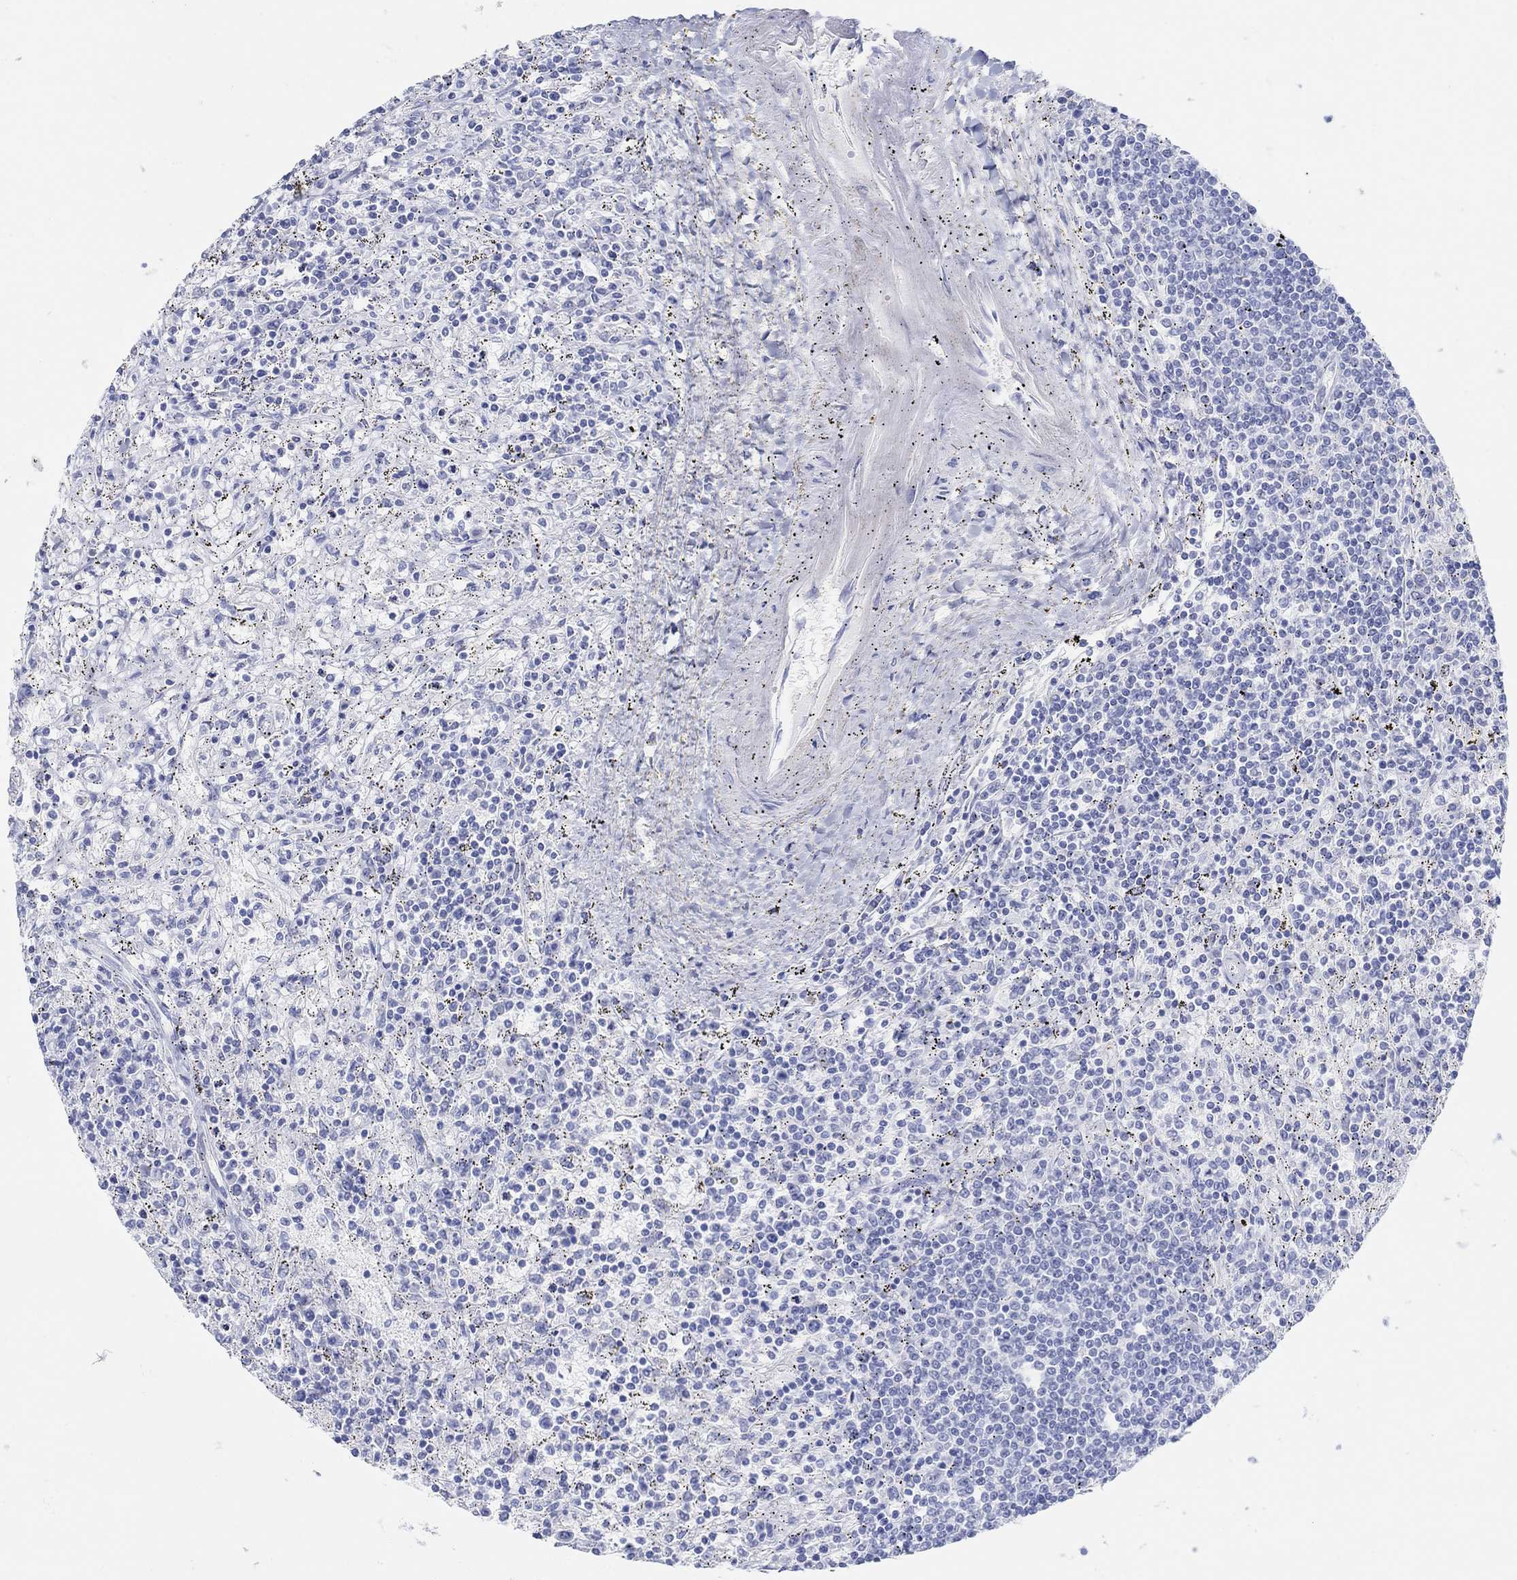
{"staining": {"intensity": "negative", "quantity": "none", "location": "none"}, "tissue": "lymphoma", "cell_type": "Tumor cells", "image_type": "cancer", "snomed": [{"axis": "morphology", "description": "Malignant lymphoma, non-Hodgkin's type, Low grade"}, {"axis": "topography", "description": "Spleen"}], "caption": "High magnification brightfield microscopy of lymphoma stained with DAB (3,3'-diaminobenzidine) (brown) and counterstained with hematoxylin (blue): tumor cells show no significant positivity. (Stains: DAB immunohistochemistry with hematoxylin counter stain, Microscopy: brightfield microscopy at high magnification).", "gene": "AK8", "patient": {"sex": "male", "age": 62}}